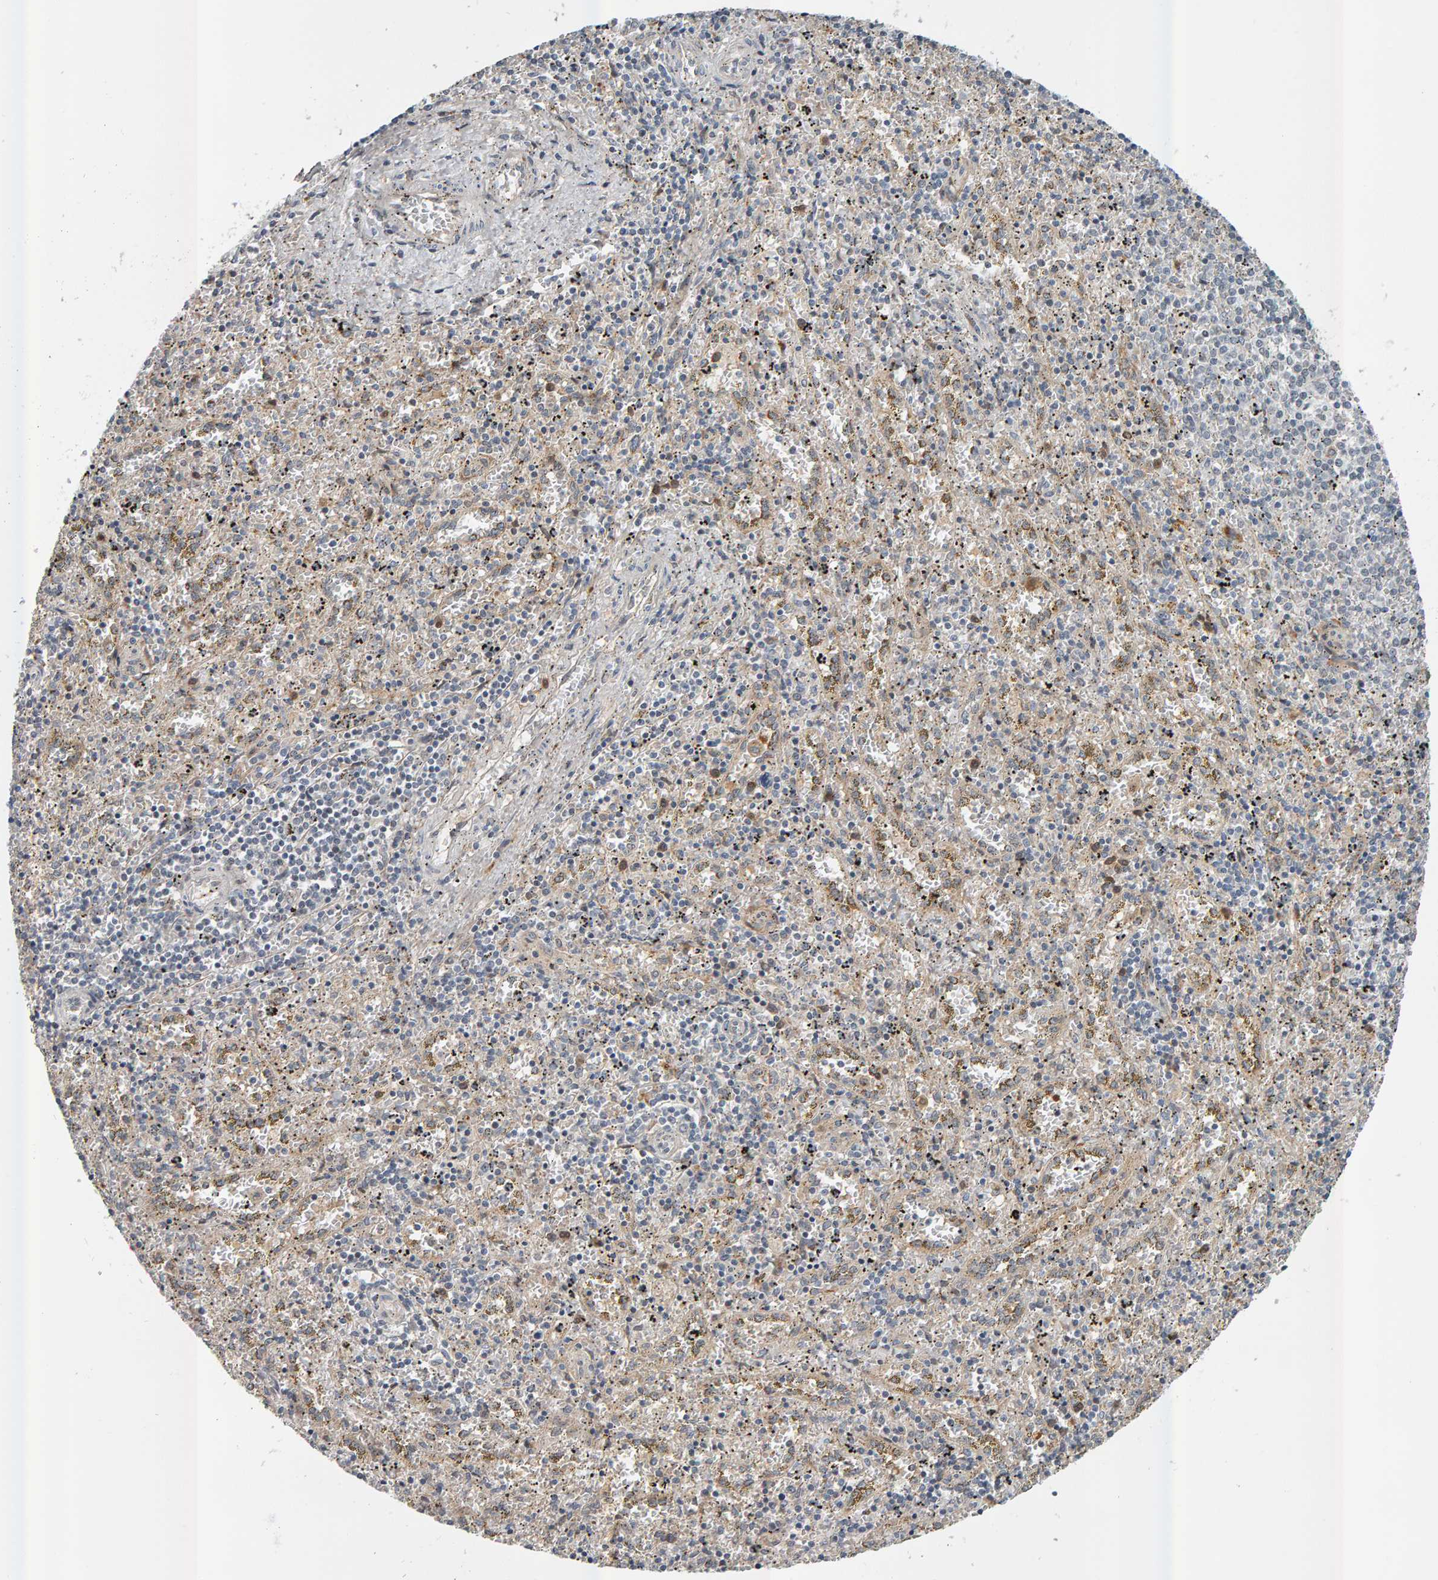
{"staining": {"intensity": "negative", "quantity": "none", "location": "none"}, "tissue": "spleen", "cell_type": "Cells in red pulp", "image_type": "normal", "snomed": [{"axis": "morphology", "description": "Normal tissue, NOS"}, {"axis": "topography", "description": "Spleen"}], "caption": "Photomicrograph shows no significant protein expression in cells in red pulp of unremarkable spleen.", "gene": "ZNF160", "patient": {"sex": "male", "age": 11}}